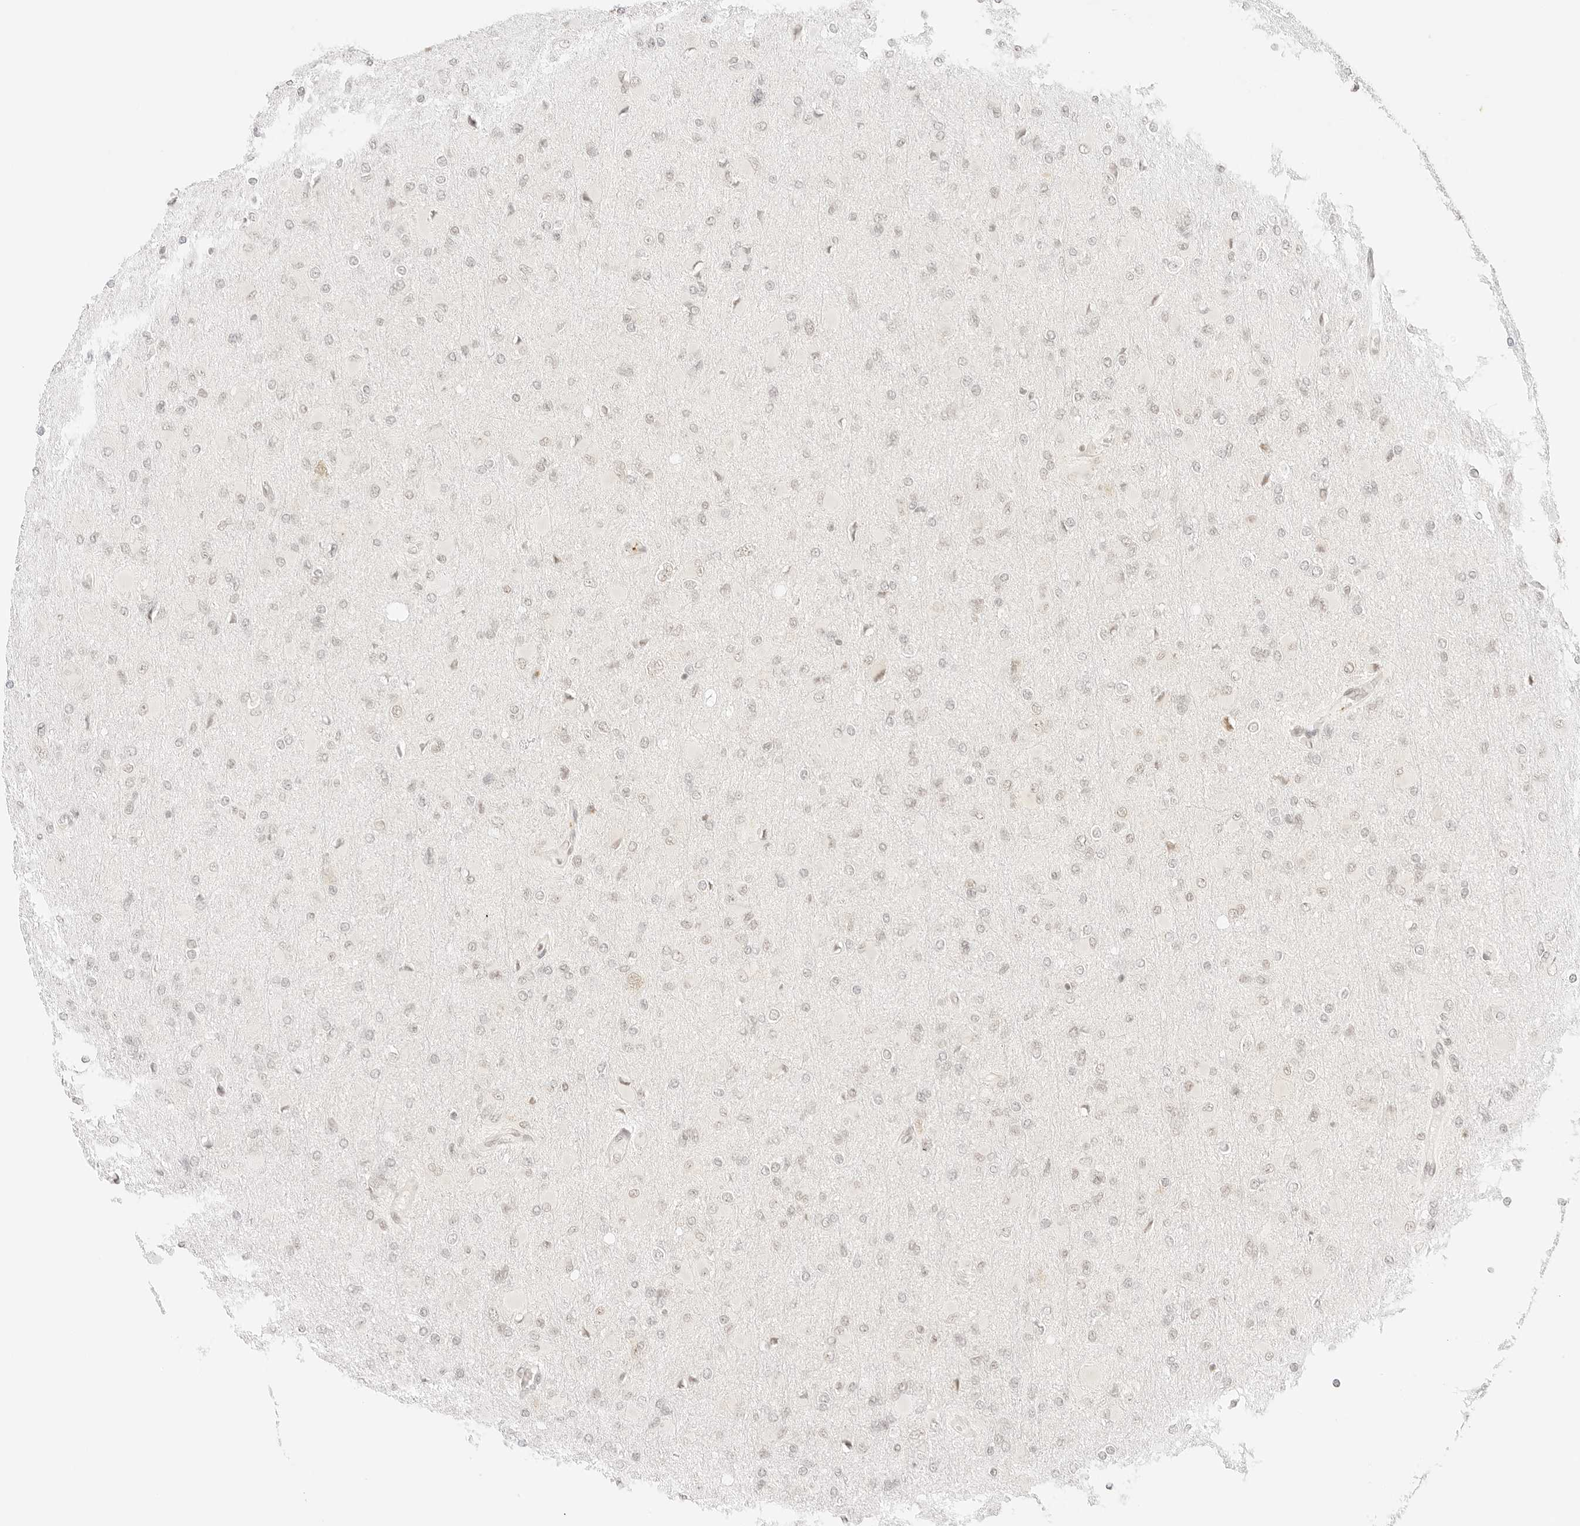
{"staining": {"intensity": "negative", "quantity": "none", "location": "none"}, "tissue": "glioma", "cell_type": "Tumor cells", "image_type": "cancer", "snomed": [{"axis": "morphology", "description": "Glioma, malignant, High grade"}, {"axis": "topography", "description": "Cerebral cortex"}], "caption": "The image demonstrates no staining of tumor cells in glioma.", "gene": "GNAS", "patient": {"sex": "female", "age": 36}}